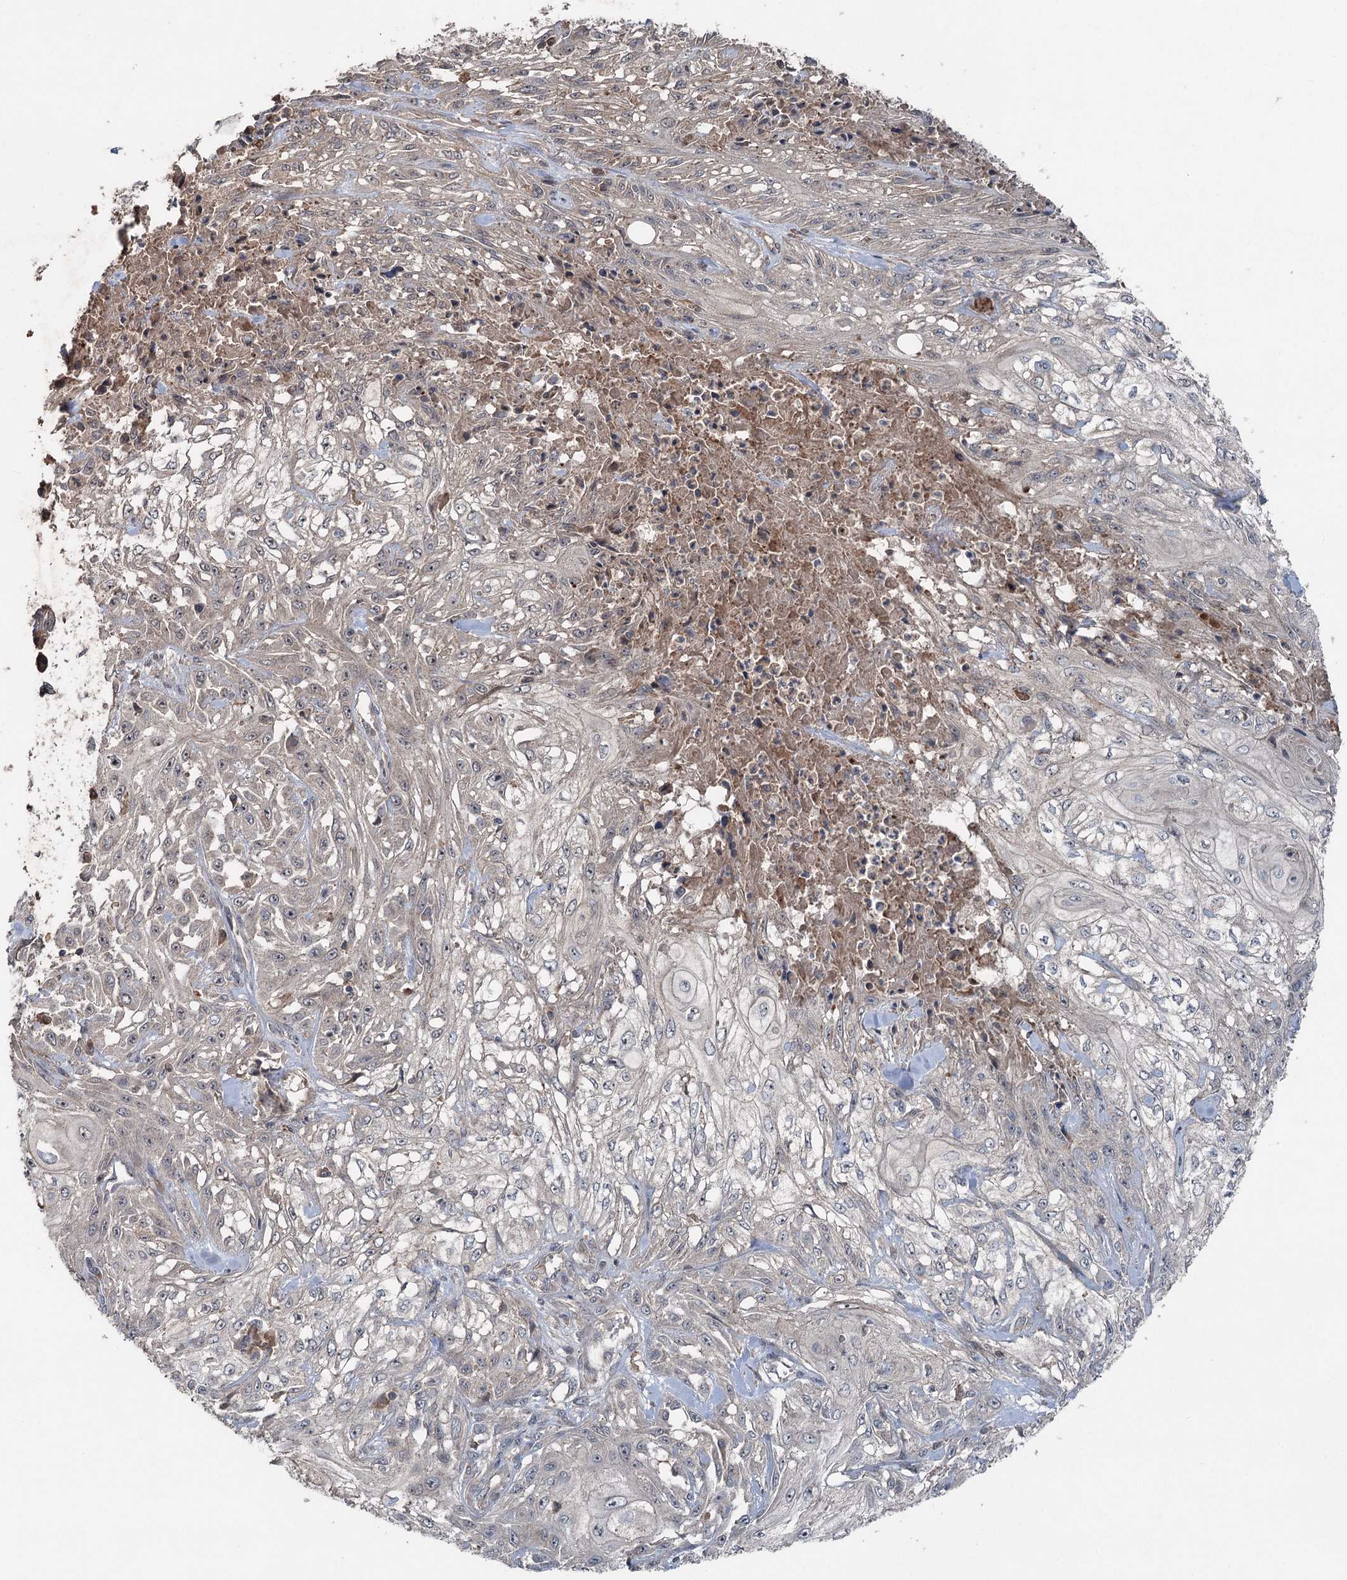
{"staining": {"intensity": "negative", "quantity": "none", "location": "none"}, "tissue": "skin cancer", "cell_type": "Tumor cells", "image_type": "cancer", "snomed": [{"axis": "morphology", "description": "Squamous cell carcinoma, NOS"}, {"axis": "morphology", "description": "Squamous cell carcinoma, metastatic, NOS"}, {"axis": "topography", "description": "Skin"}, {"axis": "topography", "description": "Lymph node"}], "caption": "Immunohistochemical staining of human metastatic squamous cell carcinoma (skin) shows no significant expression in tumor cells.", "gene": "MAPK8IP2", "patient": {"sex": "male", "age": 75}}